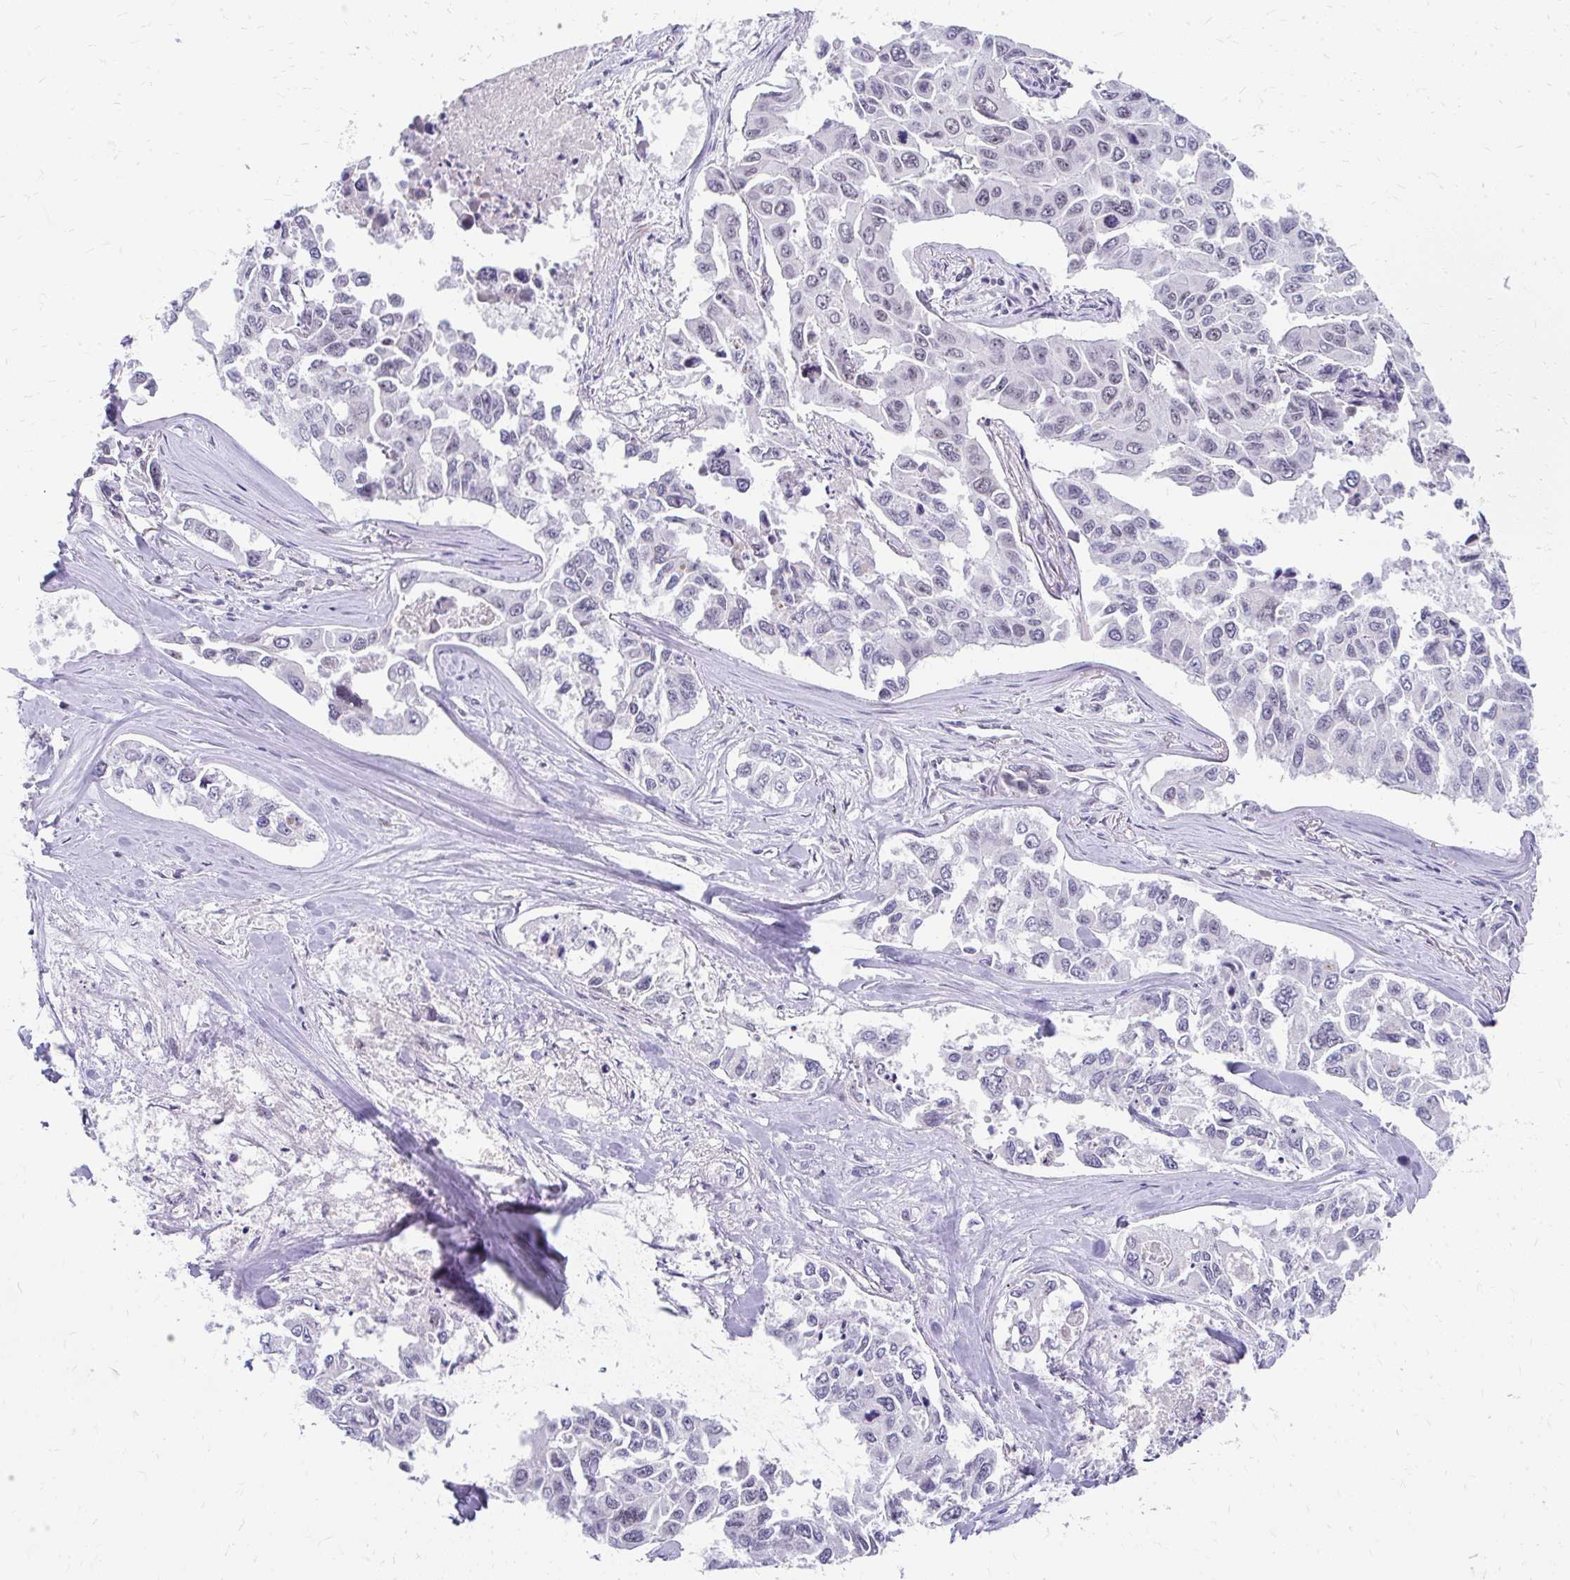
{"staining": {"intensity": "moderate", "quantity": "<25%", "location": "nuclear"}, "tissue": "lung cancer", "cell_type": "Tumor cells", "image_type": "cancer", "snomed": [{"axis": "morphology", "description": "Adenocarcinoma, NOS"}, {"axis": "topography", "description": "Lung"}], "caption": "Immunohistochemical staining of lung cancer shows moderate nuclear protein positivity in about <25% of tumor cells.", "gene": "GTF2H1", "patient": {"sex": "male", "age": 64}}